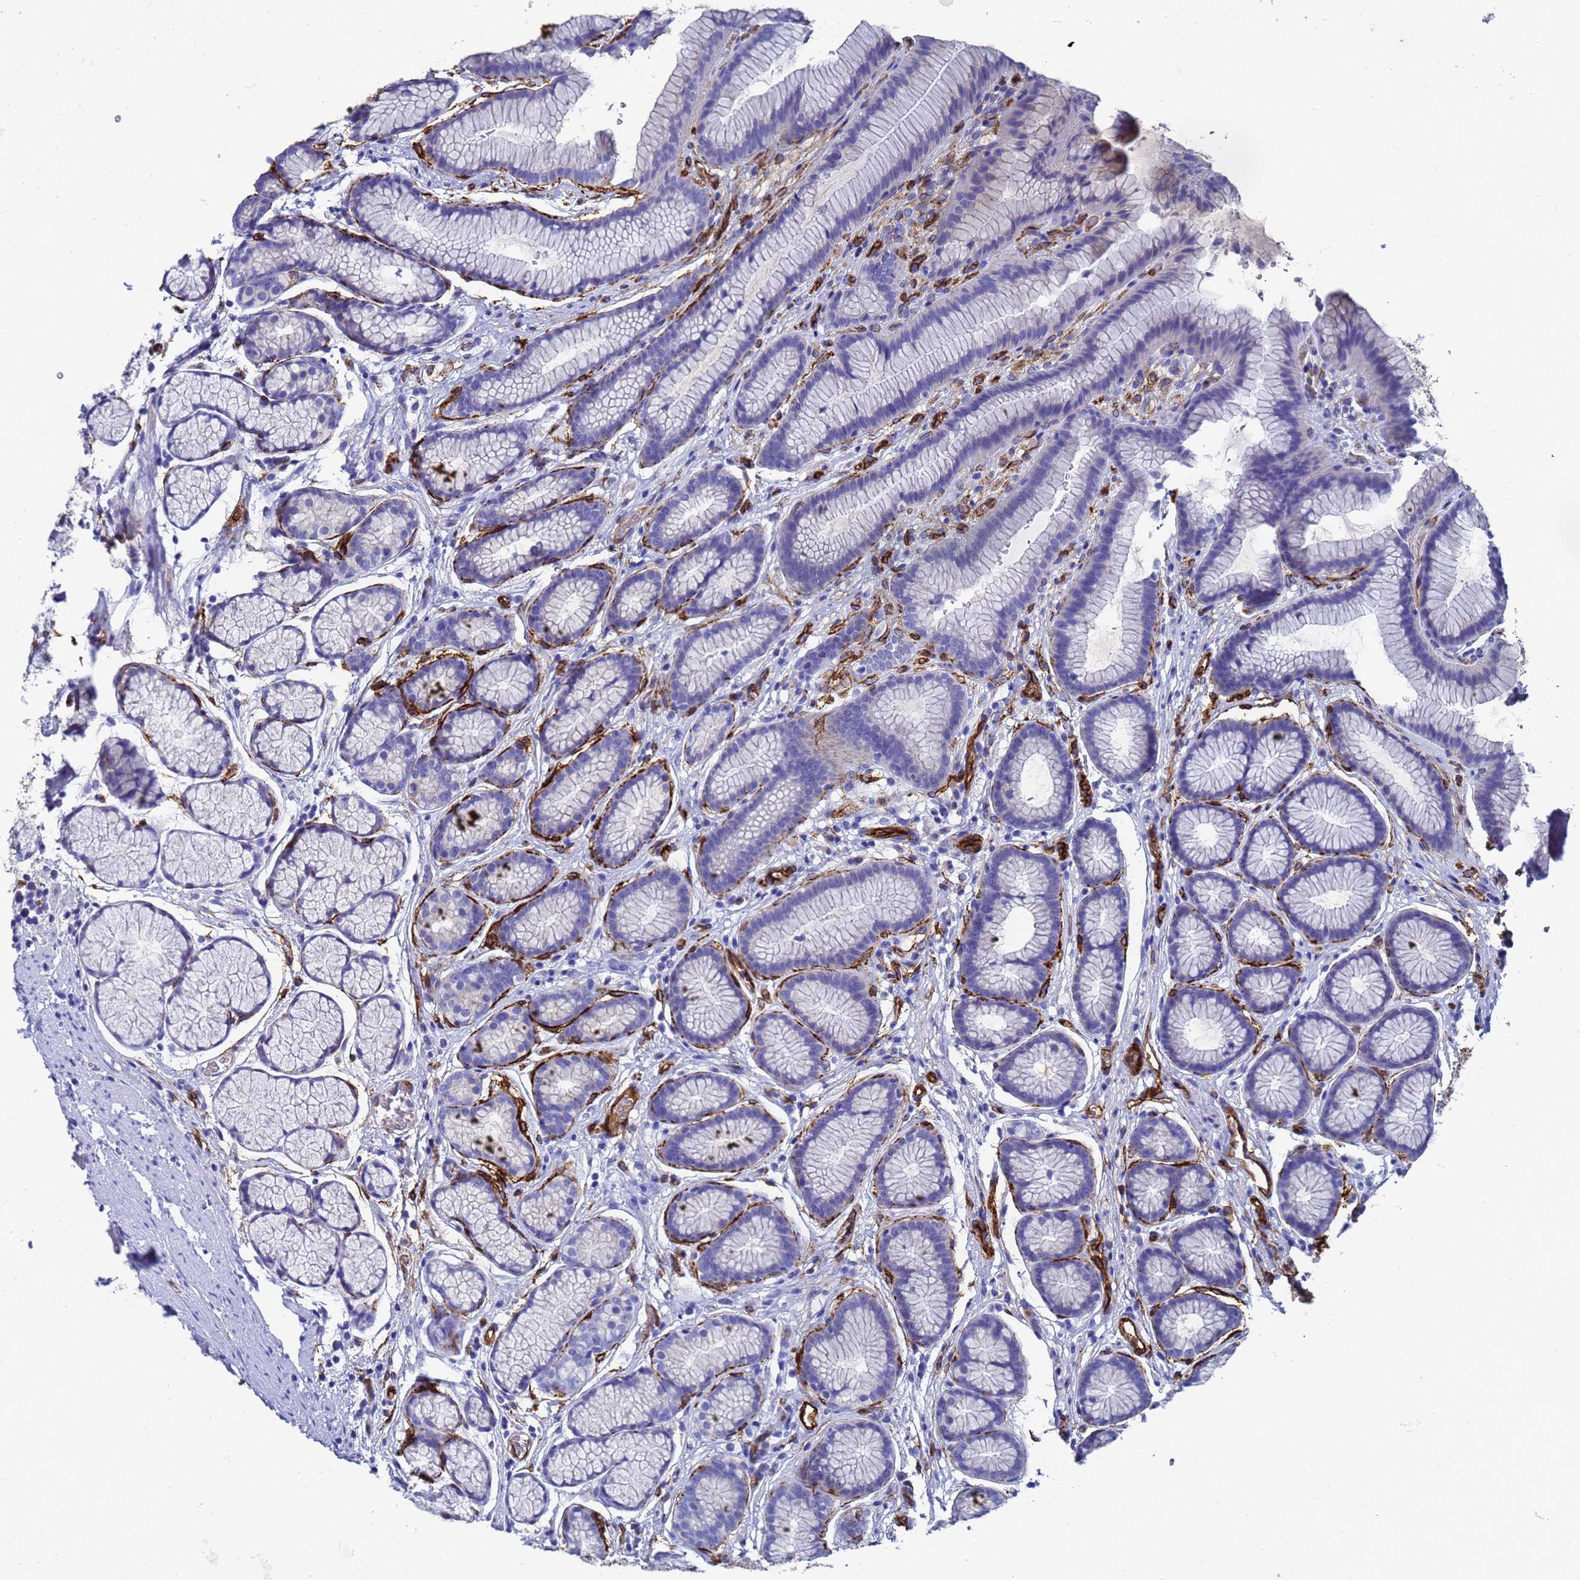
{"staining": {"intensity": "weak", "quantity": "<25%", "location": "cytoplasmic/membranous"}, "tissue": "stomach", "cell_type": "Glandular cells", "image_type": "normal", "snomed": [{"axis": "morphology", "description": "Normal tissue, NOS"}, {"axis": "topography", "description": "Stomach"}], "caption": "High power microscopy image of an immunohistochemistry micrograph of normal stomach, revealing no significant positivity in glandular cells.", "gene": "ADIPOQ", "patient": {"sex": "male", "age": 42}}